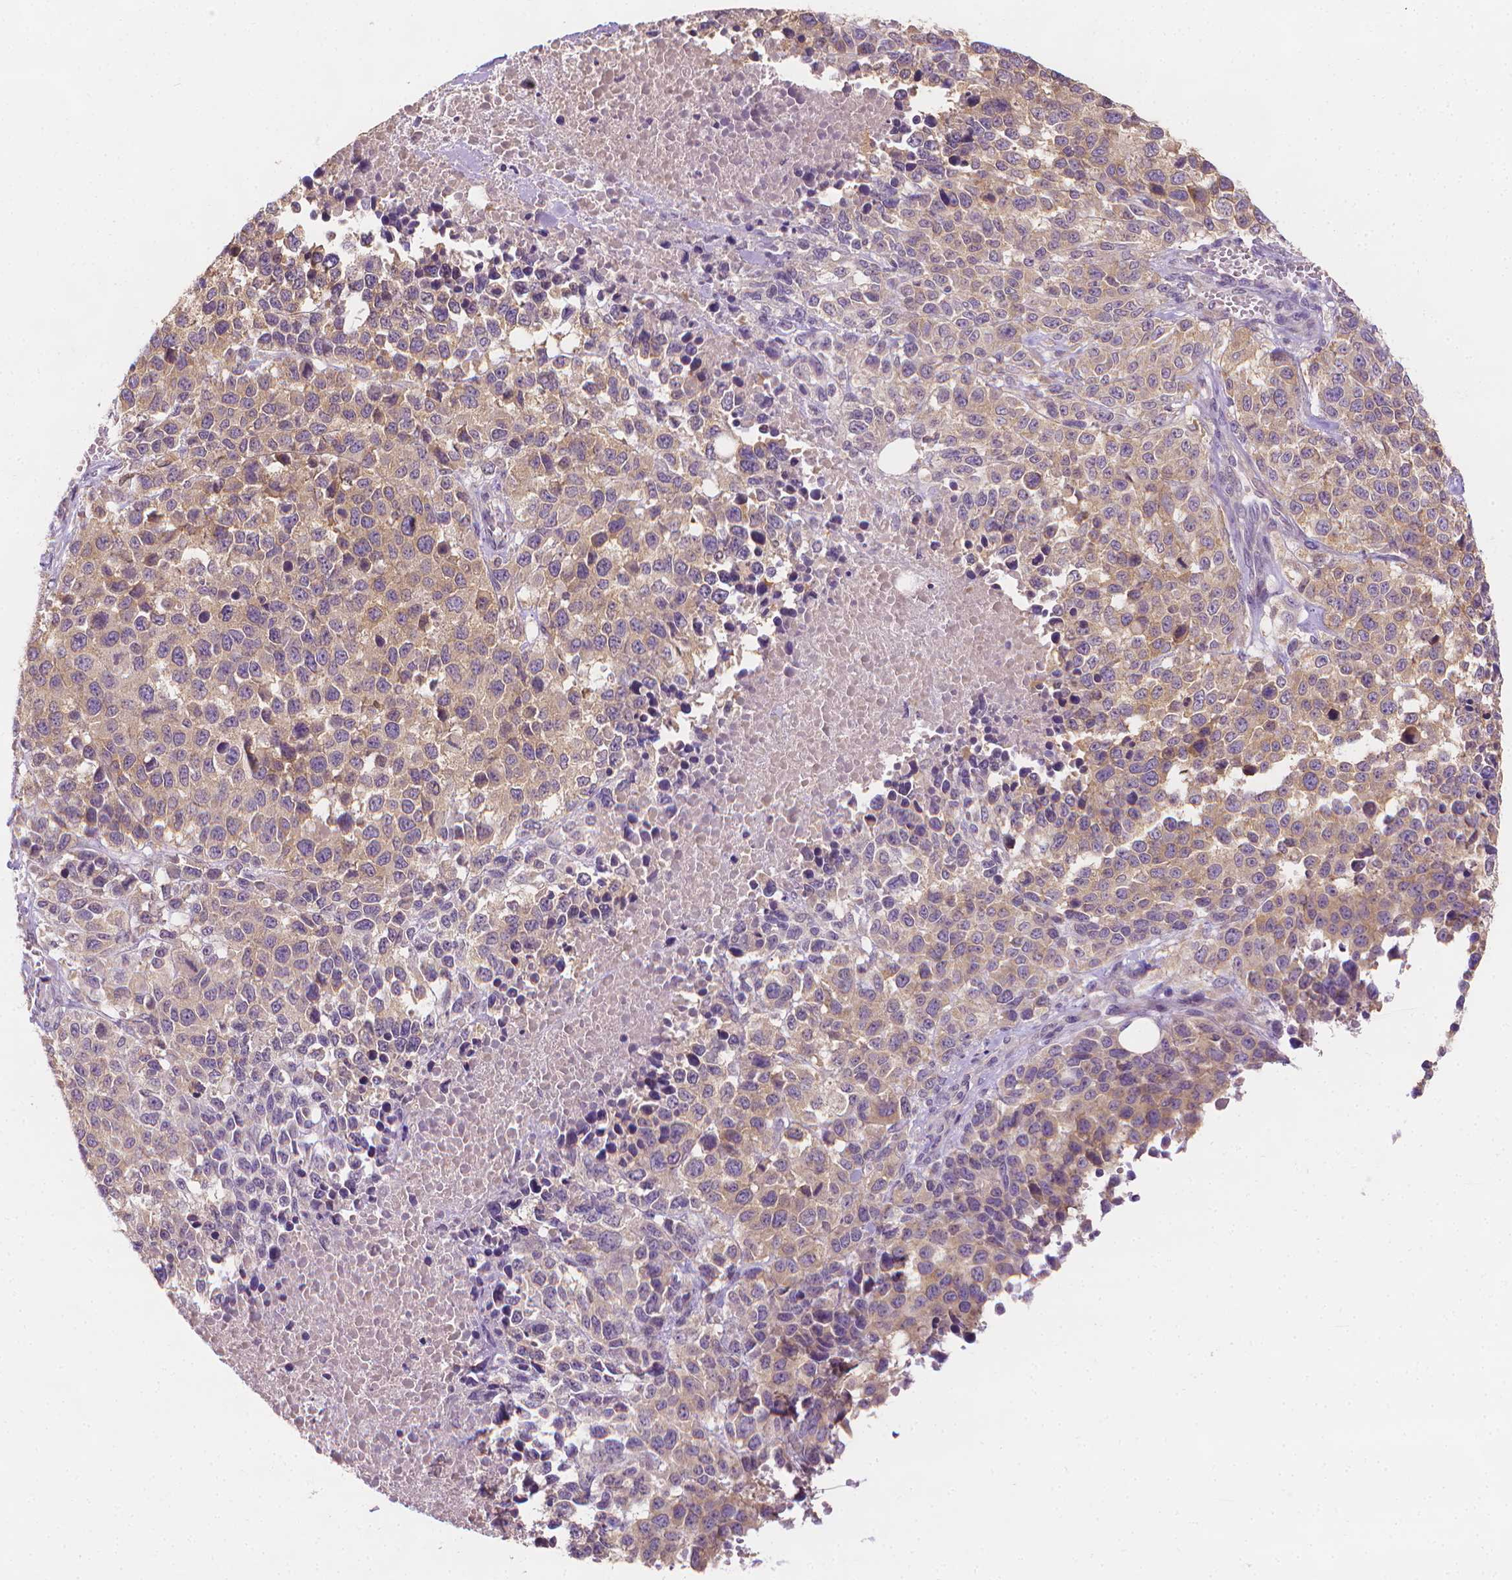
{"staining": {"intensity": "weak", "quantity": "<25%", "location": "cytoplasmic/membranous"}, "tissue": "melanoma", "cell_type": "Tumor cells", "image_type": "cancer", "snomed": [{"axis": "morphology", "description": "Malignant melanoma, Metastatic site"}, {"axis": "topography", "description": "Skin"}], "caption": "Immunohistochemistry of malignant melanoma (metastatic site) displays no positivity in tumor cells. (Stains: DAB (3,3'-diaminobenzidine) IHC with hematoxylin counter stain, Microscopy: brightfield microscopy at high magnification).", "gene": "FASN", "patient": {"sex": "male", "age": 84}}